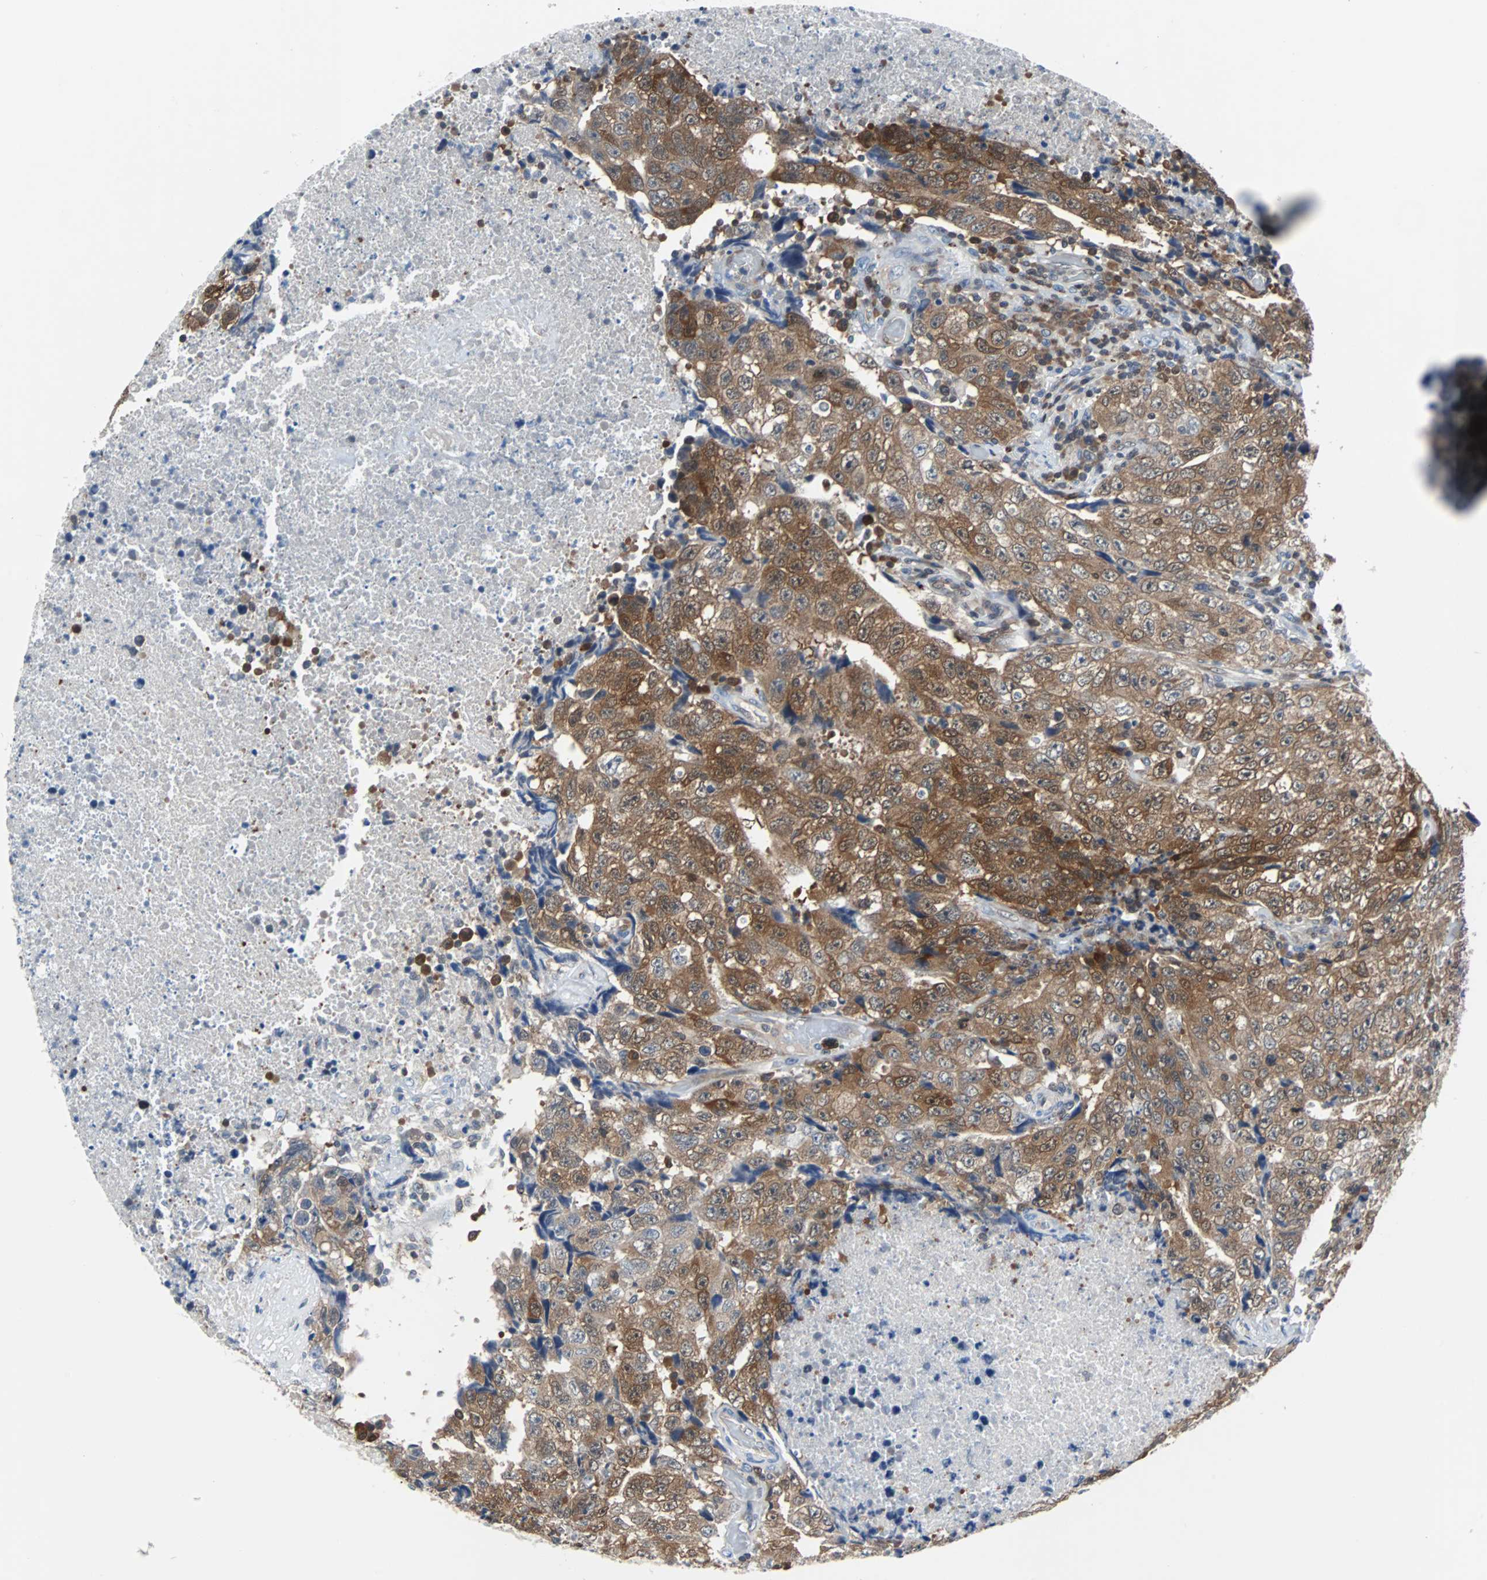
{"staining": {"intensity": "moderate", "quantity": ">75%", "location": "cytoplasmic/membranous"}, "tissue": "testis cancer", "cell_type": "Tumor cells", "image_type": "cancer", "snomed": [{"axis": "morphology", "description": "Necrosis, NOS"}, {"axis": "morphology", "description": "Carcinoma, Embryonal, NOS"}, {"axis": "topography", "description": "Testis"}], "caption": "Brown immunohistochemical staining in human embryonal carcinoma (testis) exhibits moderate cytoplasmic/membranous staining in approximately >75% of tumor cells.", "gene": "MAP2K6", "patient": {"sex": "male", "age": 19}}